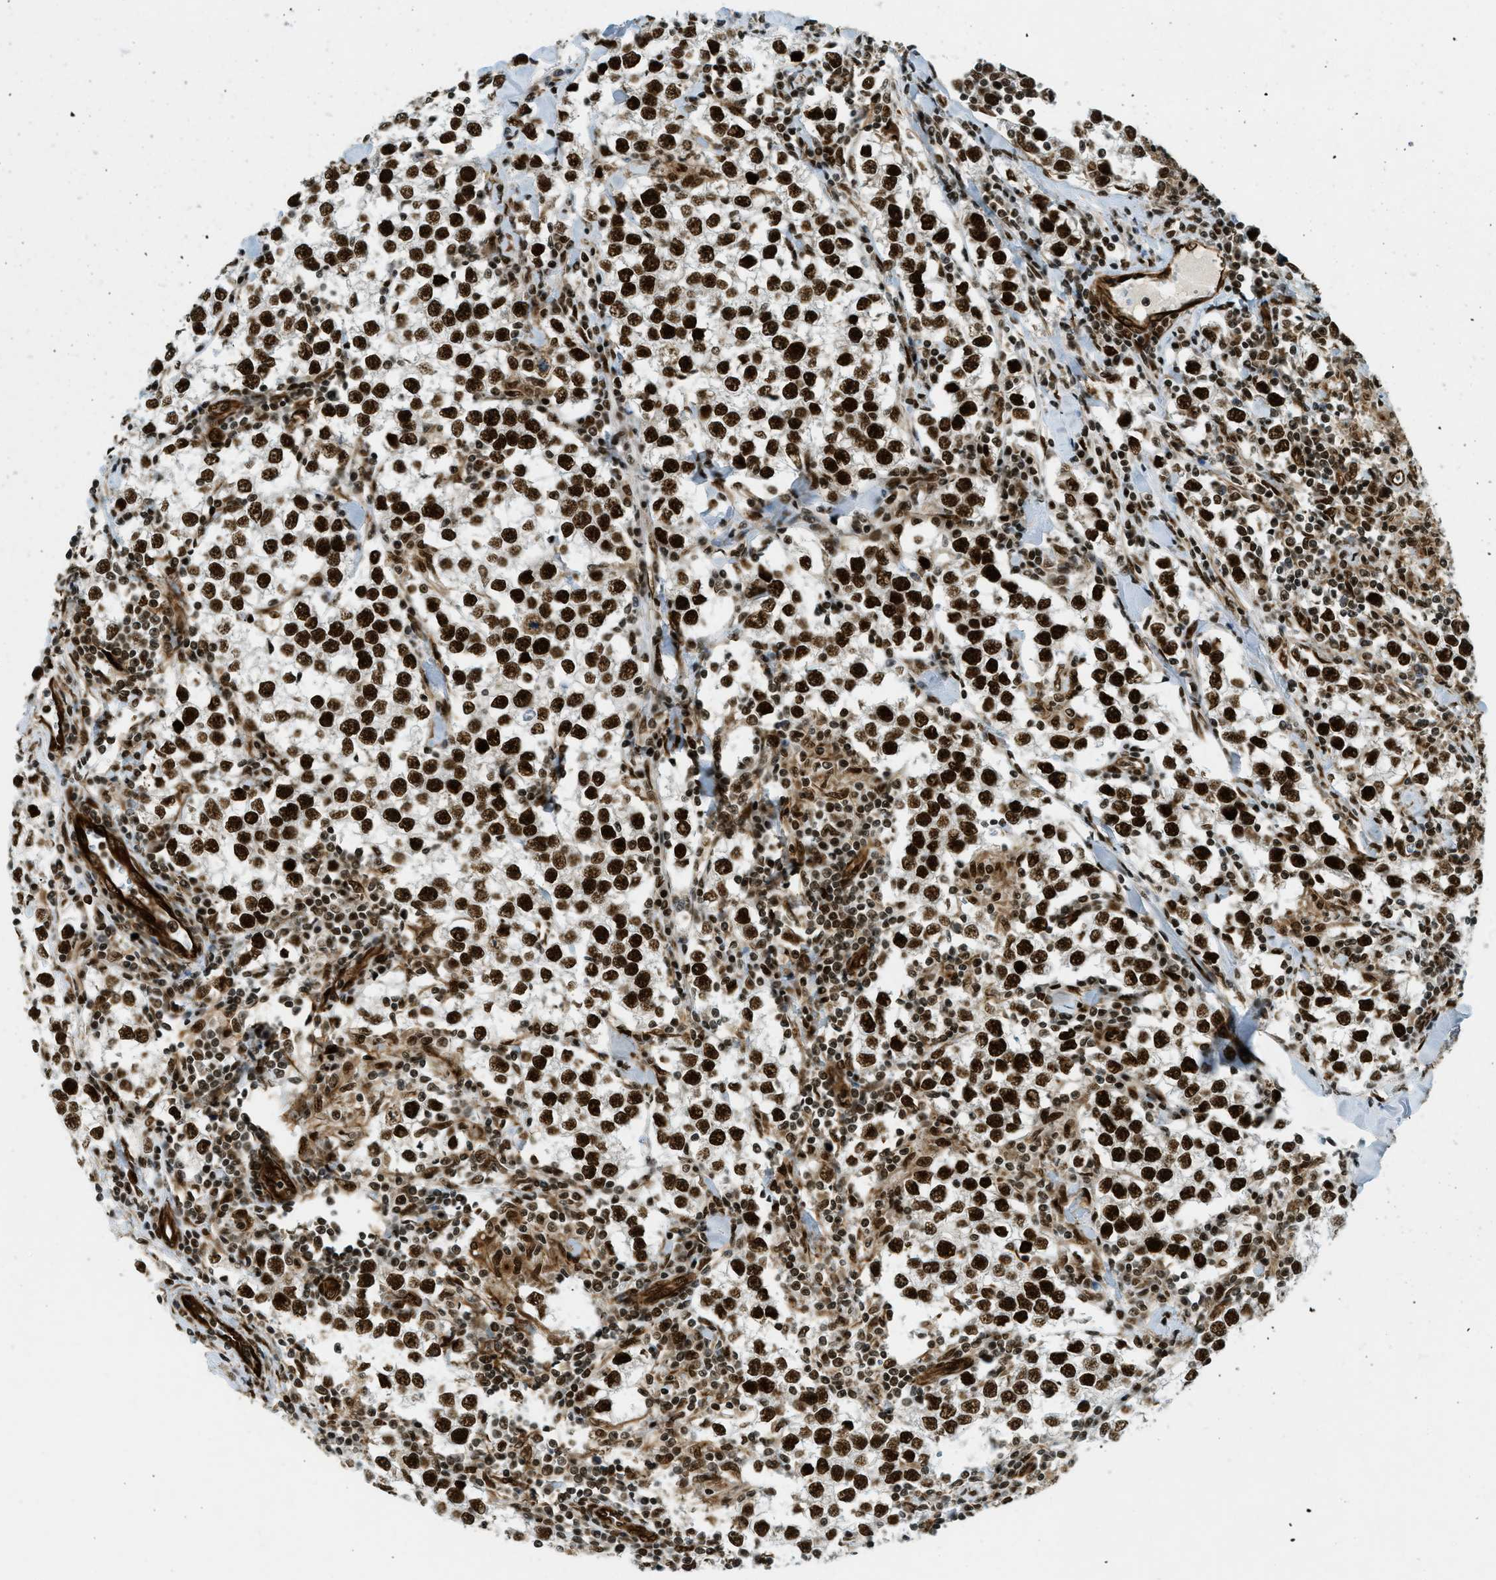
{"staining": {"intensity": "strong", "quantity": ">75%", "location": "nuclear"}, "tissue": "testis cancer", "cell_type": "Tumor cells", "image_type": "cancer", "snomed": [{"axis": "morphology", "description": "Seminoma, NOS"}, {"axis": "morphology", "description": "Carcinoma, Embryonal, NOS"}, {"axis": "topography", "description": "Testis"}], "caption": "Immunohistochemistry (IHC) (DAB) staining of testis cancer (seminoma) reveals strong nuclear protein positivity in approximately >75% of tumor cells.", "gene": "ZFR", "patient": {"sex": "male", "age": 36}}